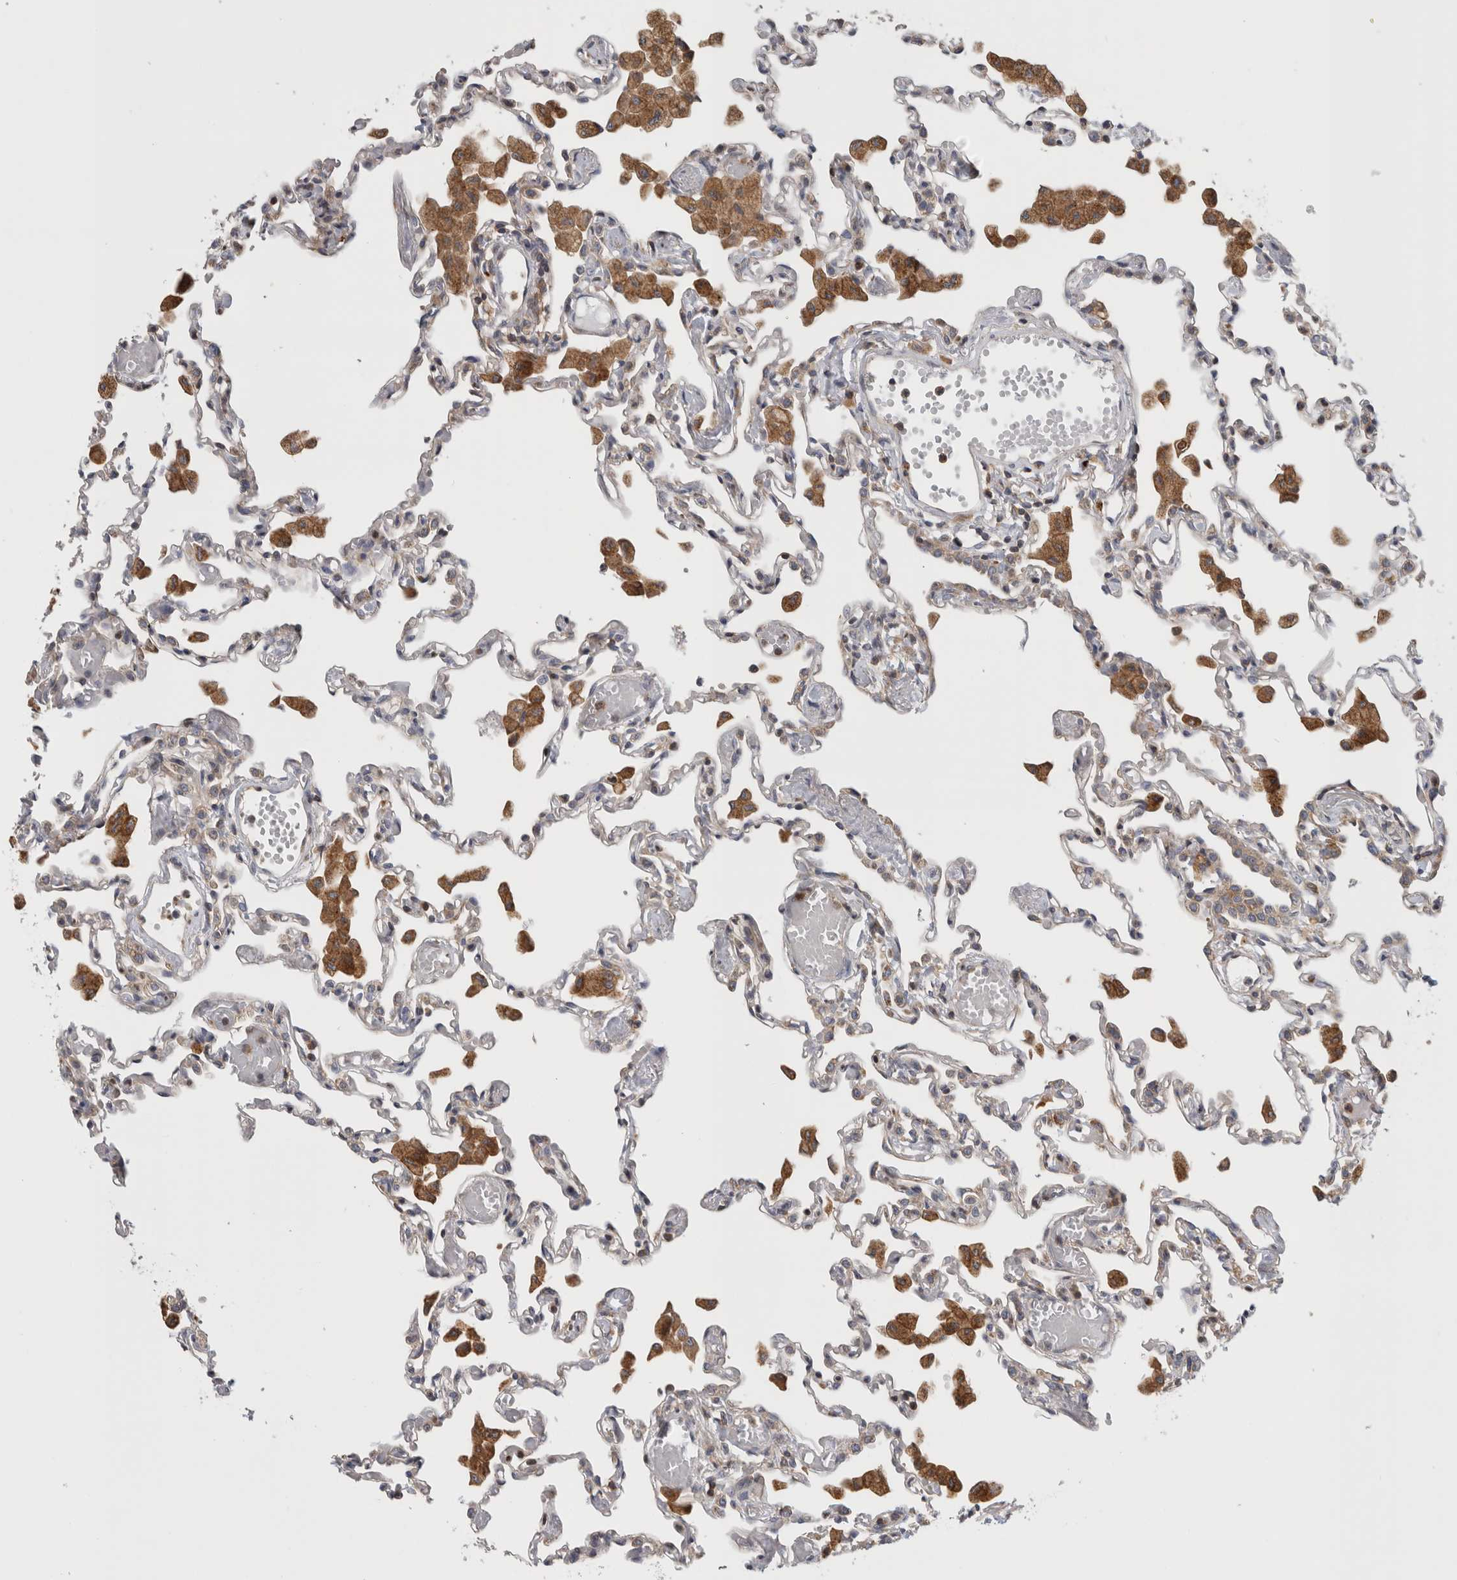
{"staining": {"intensity": "negative", "quantity": "none", "location": "none"}, "tissue": "lung", "cell_type": "Alveolar cells", "image_type": "normal", "snomed": [{"axis": "morphology", "description": "Normal tissue, NOS"}, {"axis": "topography", "description": "Bronchus"}, {"axis": "topography", "description": "Lung"}], "caption": "Immunohistochemistry image of normal lung: human lung stained with DAB (3,3'-diaminobenzidine) exhibits no significant protein staining in alveolar cells. (Brightfield microscopy of DAB (3,3'-diaminobenzidine) immunohistochemistry at high magnification).", "gene": "GRIK2", "patient": {"sex": "female", "age": 49}}